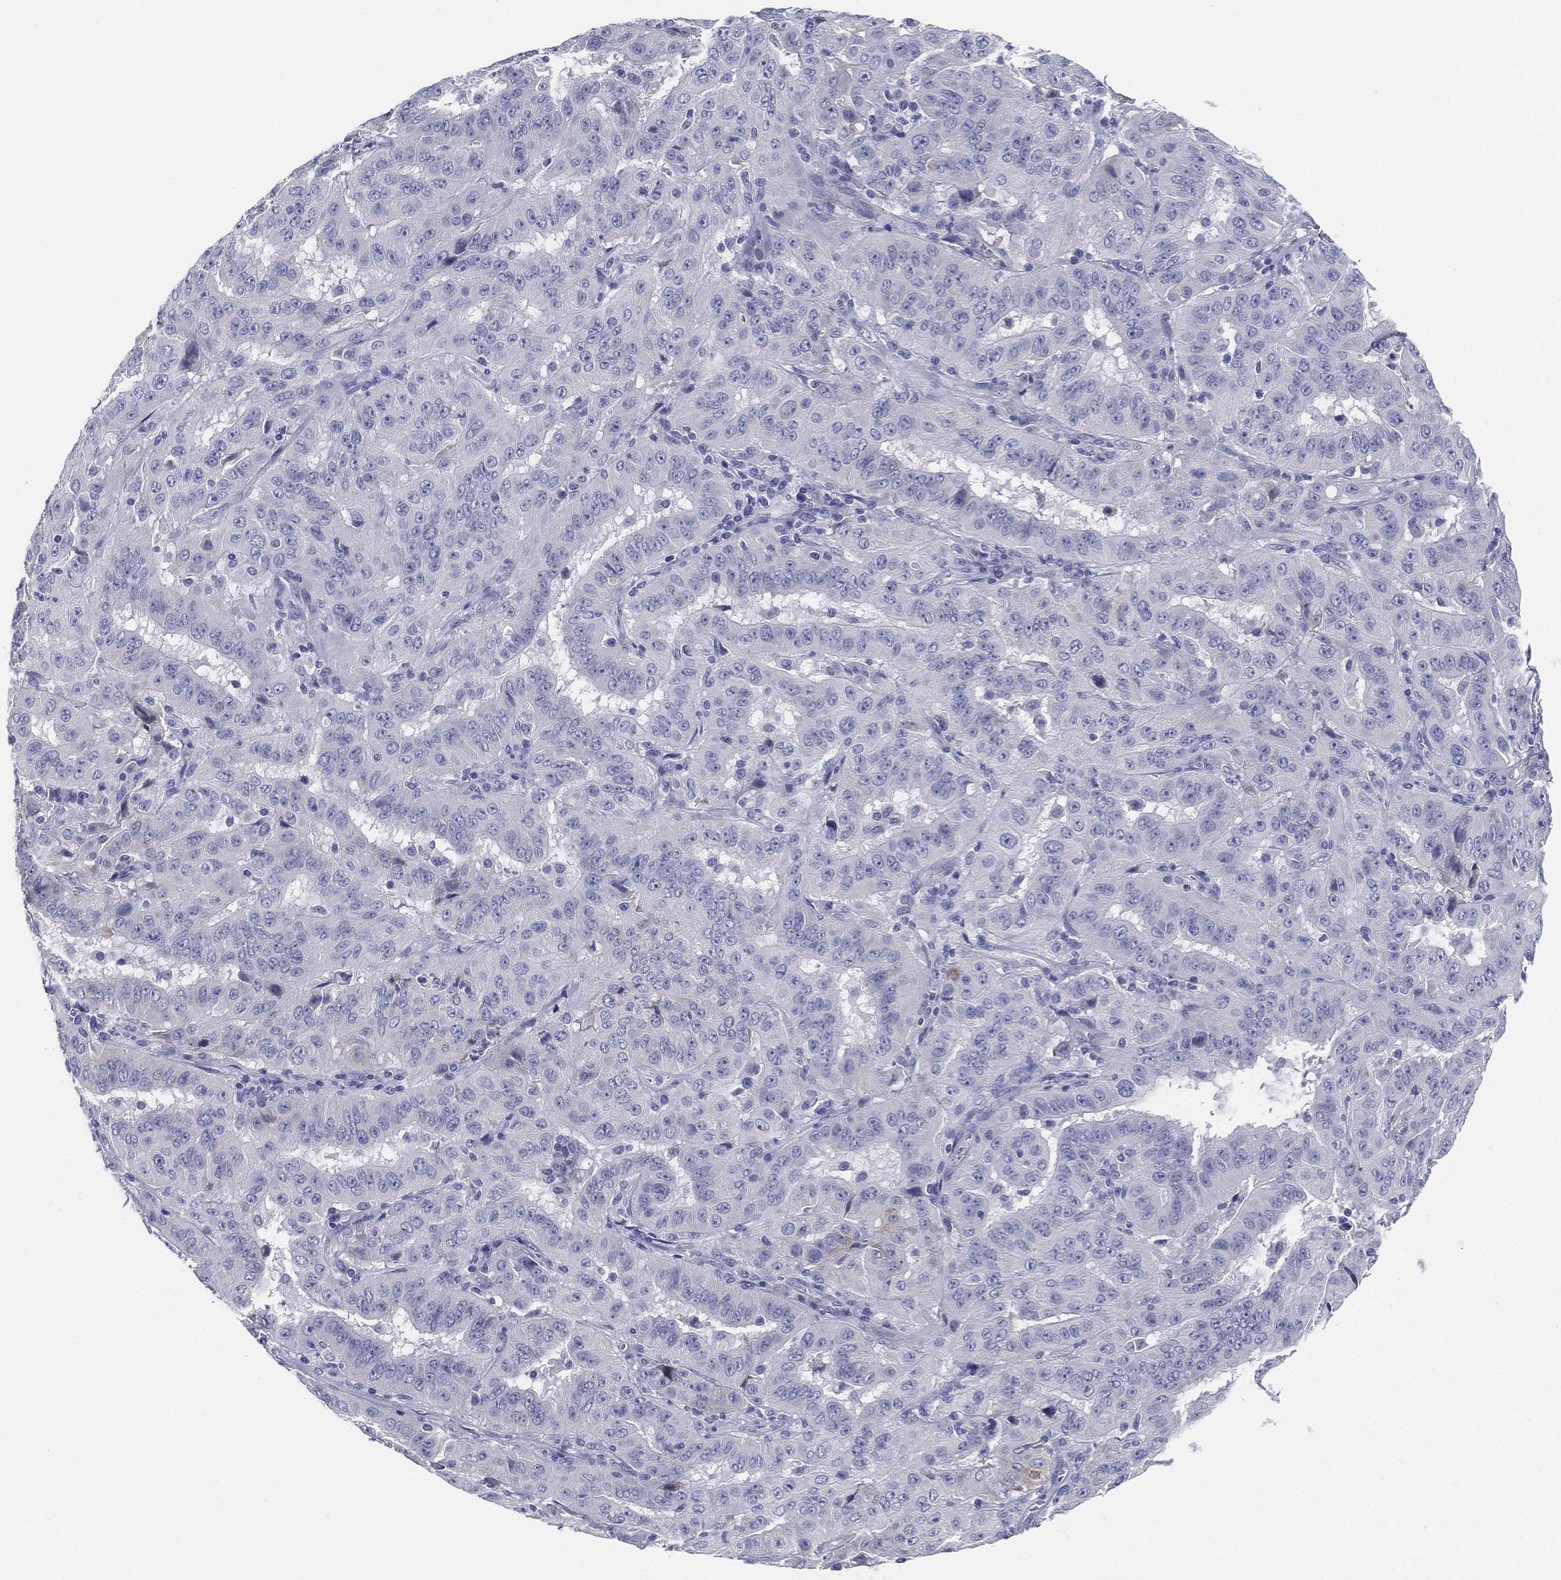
{"staining": {"intensity": "negative", "quantity": "none", "location": "none"}, "tissue": "pancreatic cancer", "cell_type": "Tumor cells", "image_type": "cancer", "snomed": [{"axis": "morphology", "description": "Adenocarcinoma, NOS"}, {"axis": "topography", "description": "Pancreas"}], "caption": "Immunohistochemistry histopathology image of pancreatic cancer stained for a protein (brown), which exhibits no expression in tumor cells.", "gene": "STS", "patient": {"sex": "male", "age": 63}}